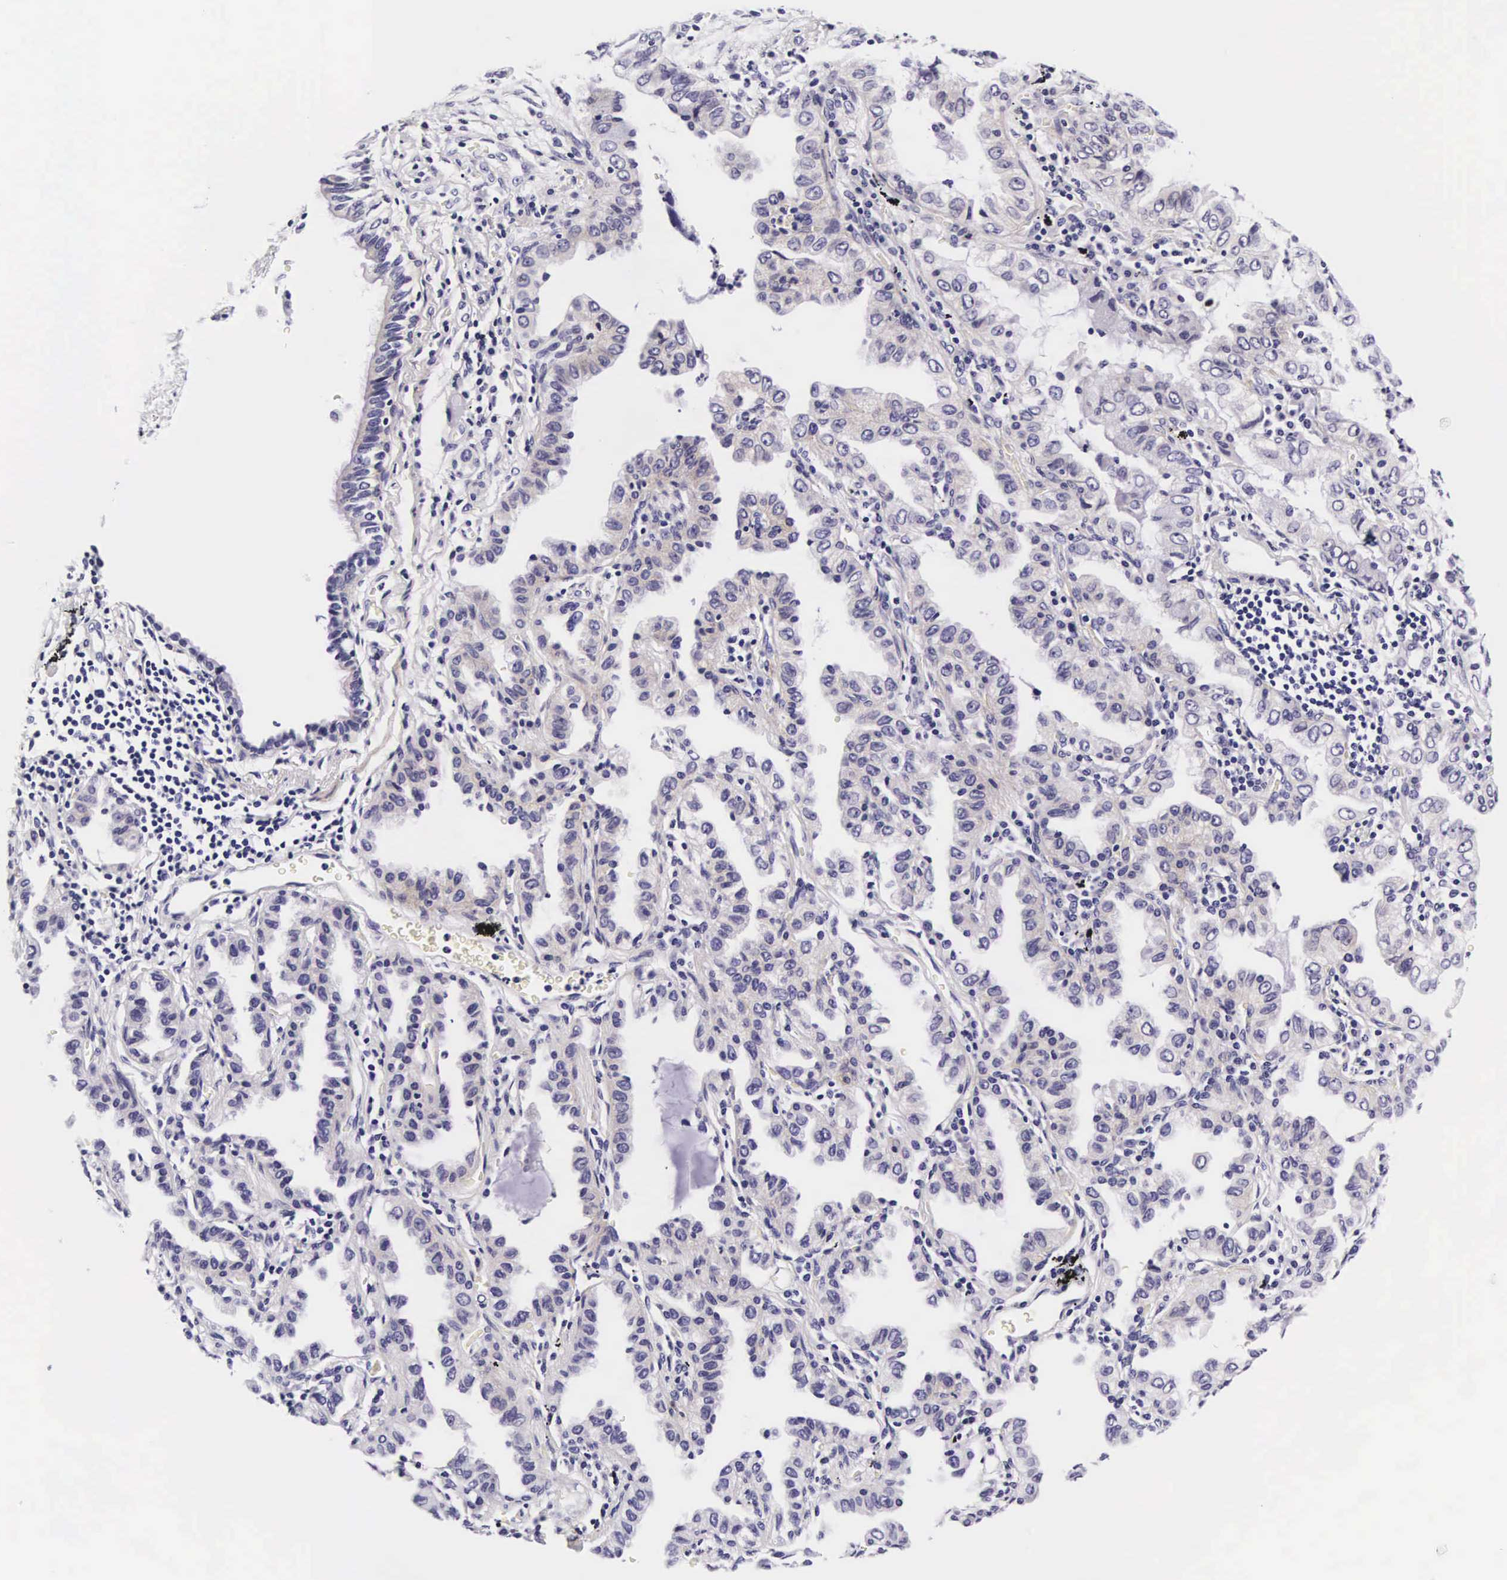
{"staining": {"intensity": "negative", "quantity": "none", "location": "none"}, "tissue": "lung cancer", "cell_type": "Tumor cells", "image_type": "cancer", "snomed": [{"axis": "morphology", "description": "Adenocarcinoma, NOS"}, {"axis": "topography", "description": "Lung"}], "caption": "IHC of human adenocarcinoma (lung) exhibits no positivity in tumor cells.", "gene": "UPRT", "patient": {"sex": "female", "age": 50}}